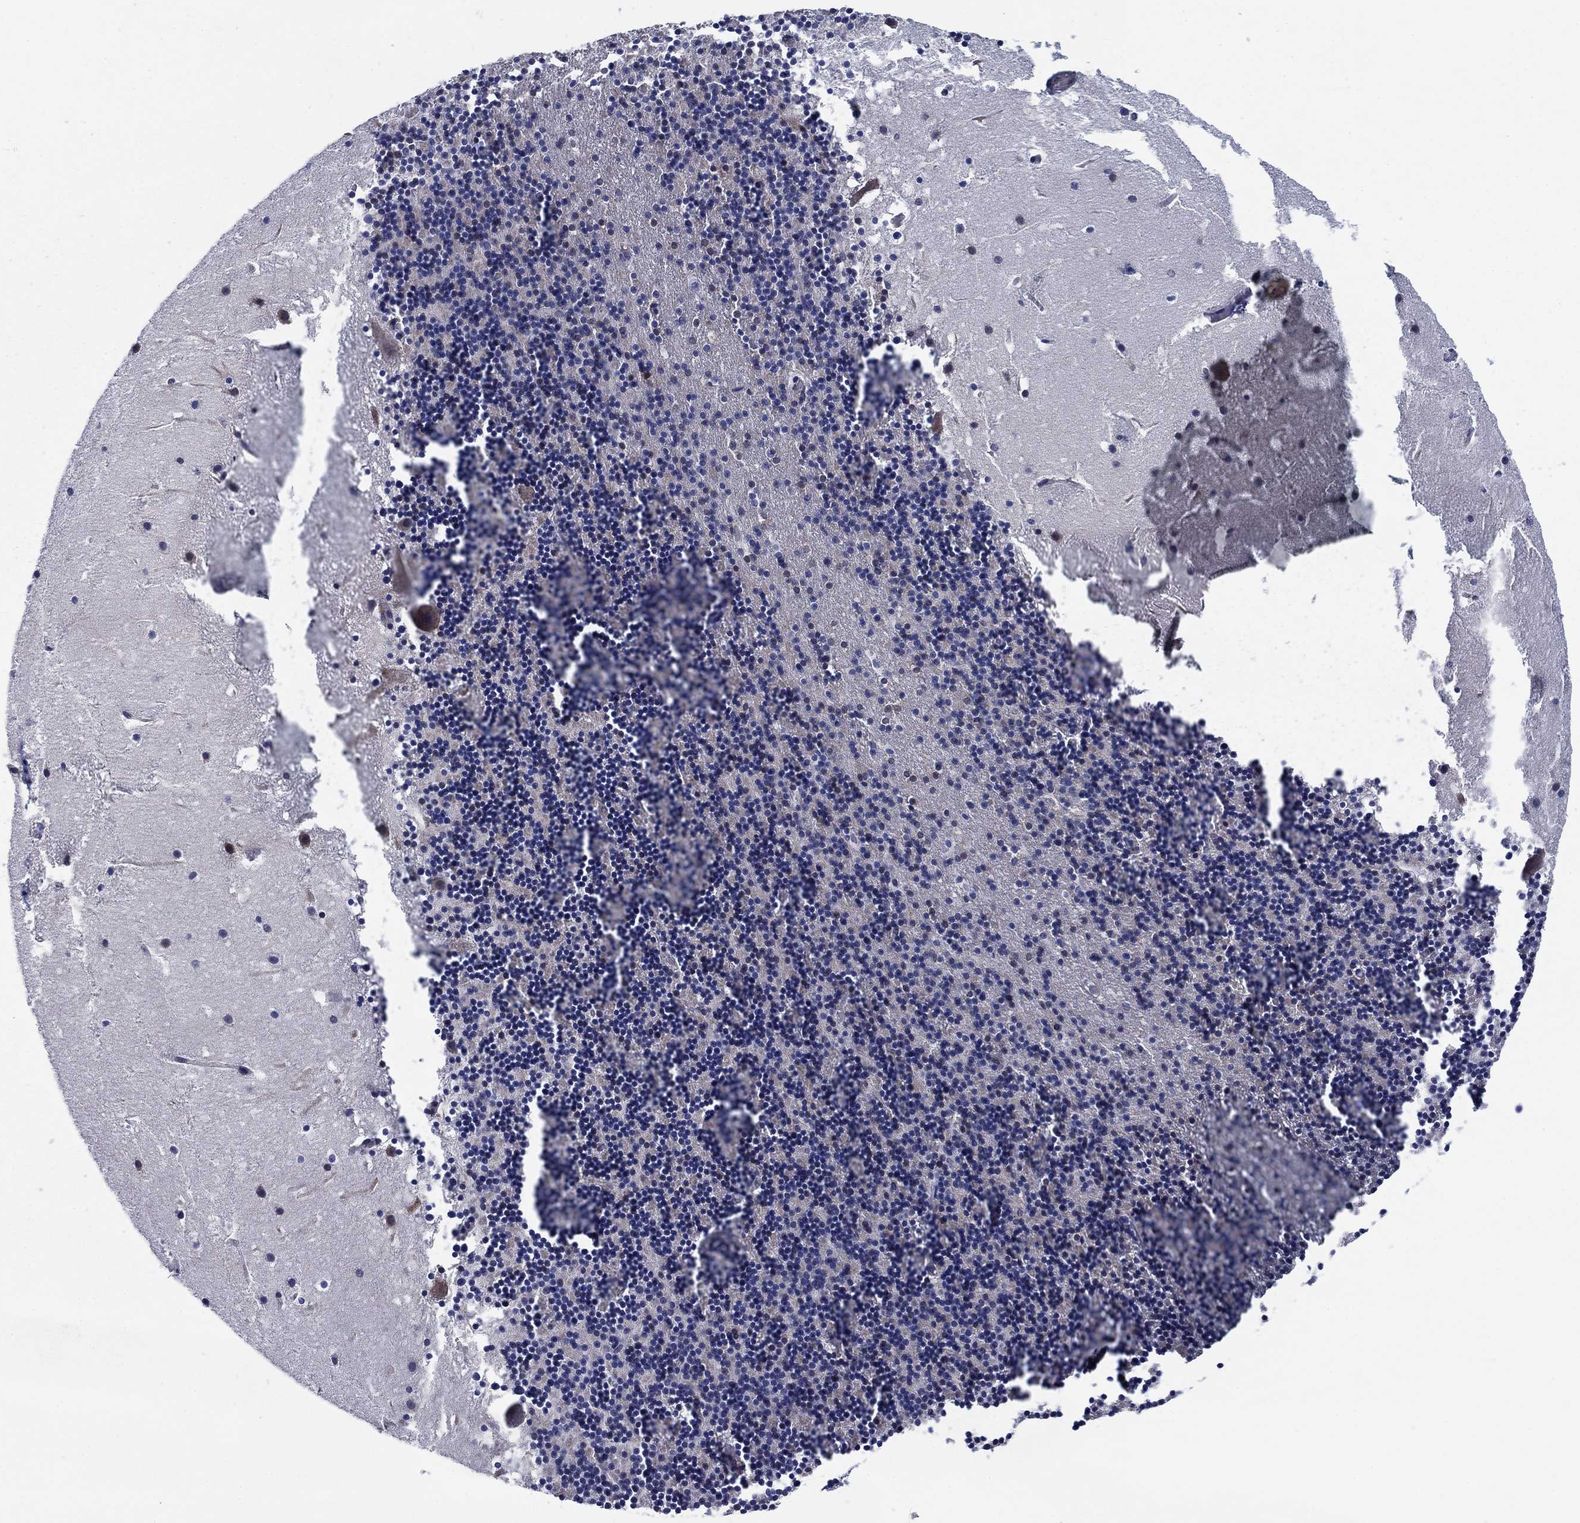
{"staining": {"intensity": "negative", "quantity": "none", "location": "none"}, "tissue": "cerebellum", "cell_type": "Cells in granular layer", "image_type": "normal", "snomed": [{"axis": "morphology", "description": "Normal tissue, NOS"}, {"axis": "topography", "description": "Cerebellum"}], "caption": "High power microscopy photomicrograph of an immunohistochemistry (IHC) micrograph of benign cerebellum, revealing no significant positivity in cells in granular layer.", "gene": "SH3RF1", "patient": {"sex": "male", "age": 37}}